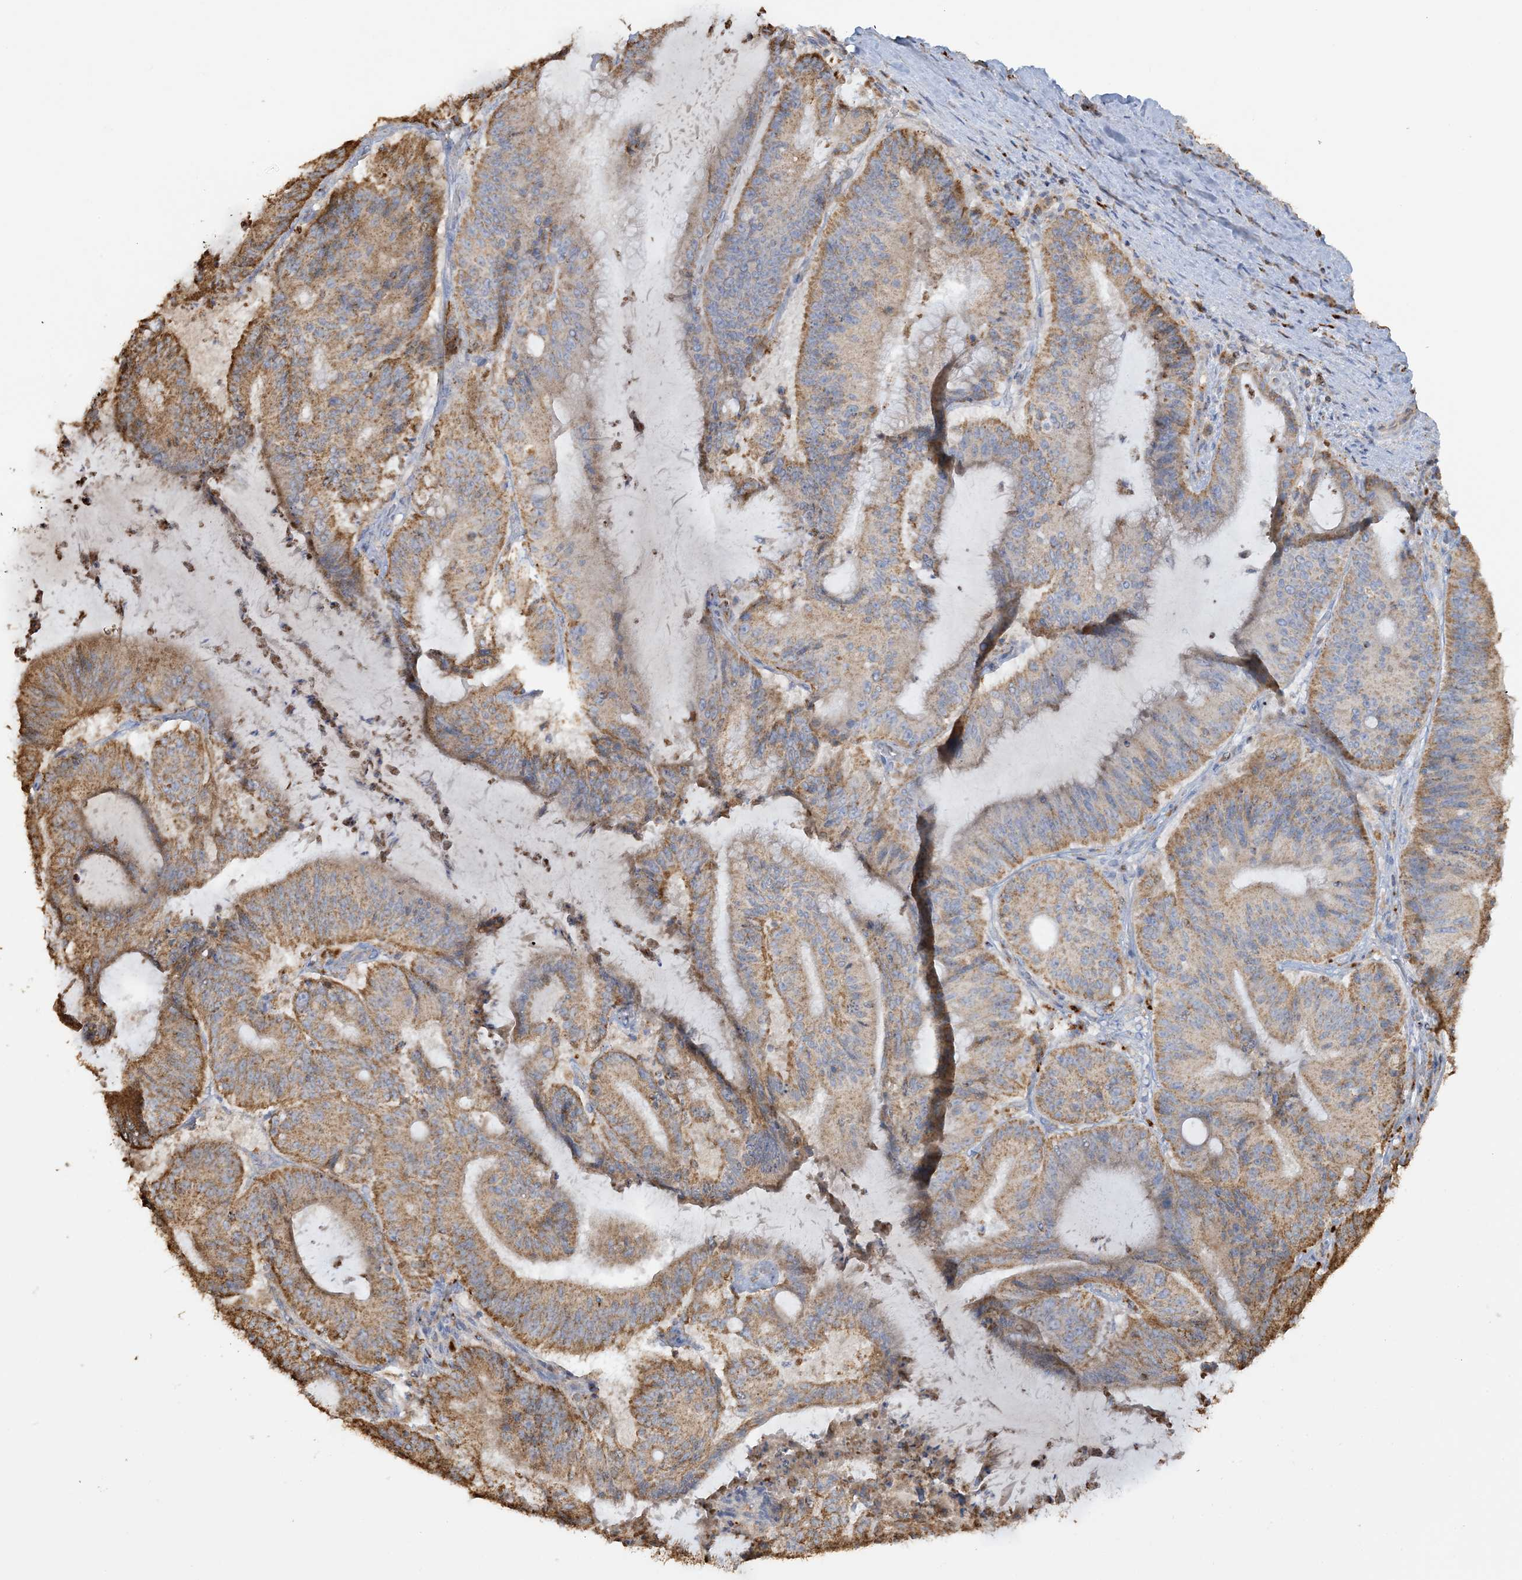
{"staining": {"intensity": "moderate", "quantity": ">75%", "location": "cytoplasmic/membranous"}, "tissue": "liver cancer", "cell_type": "Tumor cells", "image_type": "cancer", "snomed": [{"axis": "morphology", "description": "Normal tissue, NOS"}, {"axis": "morphology", "description": "Cholangiocarcinoma"}, {"axis": "topography", "description": "Liver"}, {"axis": "topography", "description": "Peripheral nerve tissue"}], "caption": "Protein expression analysis of human cholangiocarcinoma (liver) reveals moderate cytoplasmic/membranous positivity in approximately >75% of tumor cells. (Brightfield microscopy of DAB IHC at high magnification).", "gene": "AGA", "patient": {"sex": "female", "age": 73}}